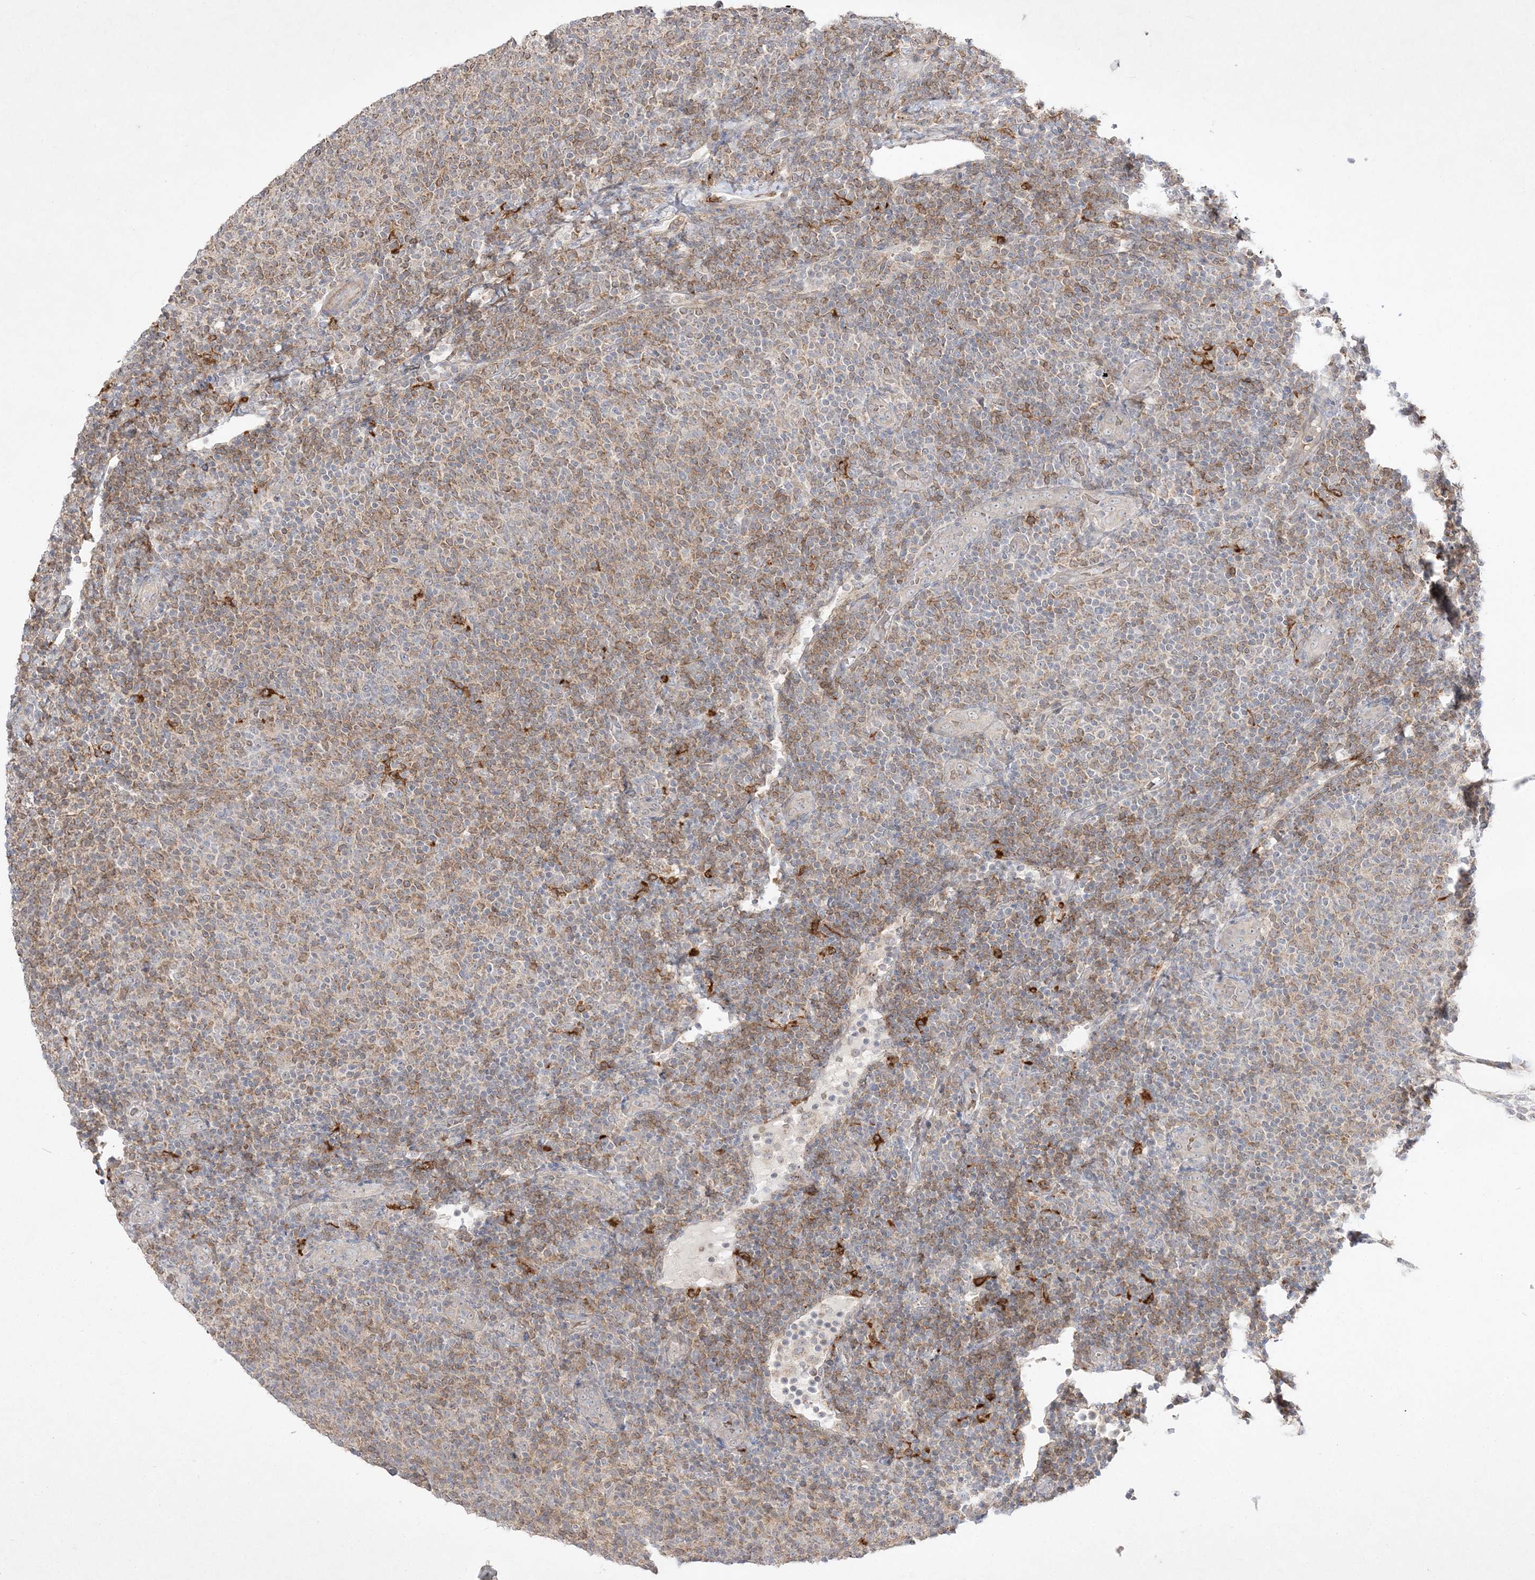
{"staining": {"intensity": "weak", "quantity": "25%-75%", "location": "cytoplasmic/membranous"}, "tissue": "lymphoma", "cell_type": "Tumor cells", "image_type": "cancer", "snomed": [{"axis": "morphology", "description": "Malignant lymphoma, non-Hodgkin's type, Low grade"}, {"axis": "topography", "description": "Lymph node"}], "caption": "Immunohistochemistry (IHC) staining of low-grade malignant lymphoma, non-Hodgkin's type, which shows low levels of weak cytoplasmic/membranous positivity in about 25%-75% of tumor cells indicating weak cytoplasmic/membranous protein staining. The staining was performed using DAB (brown) for protein detection and nuclei were counterstained in hematoxylin (blue).", "gene": "CLNK", "patient": {"sex": "male", "age": 66}}